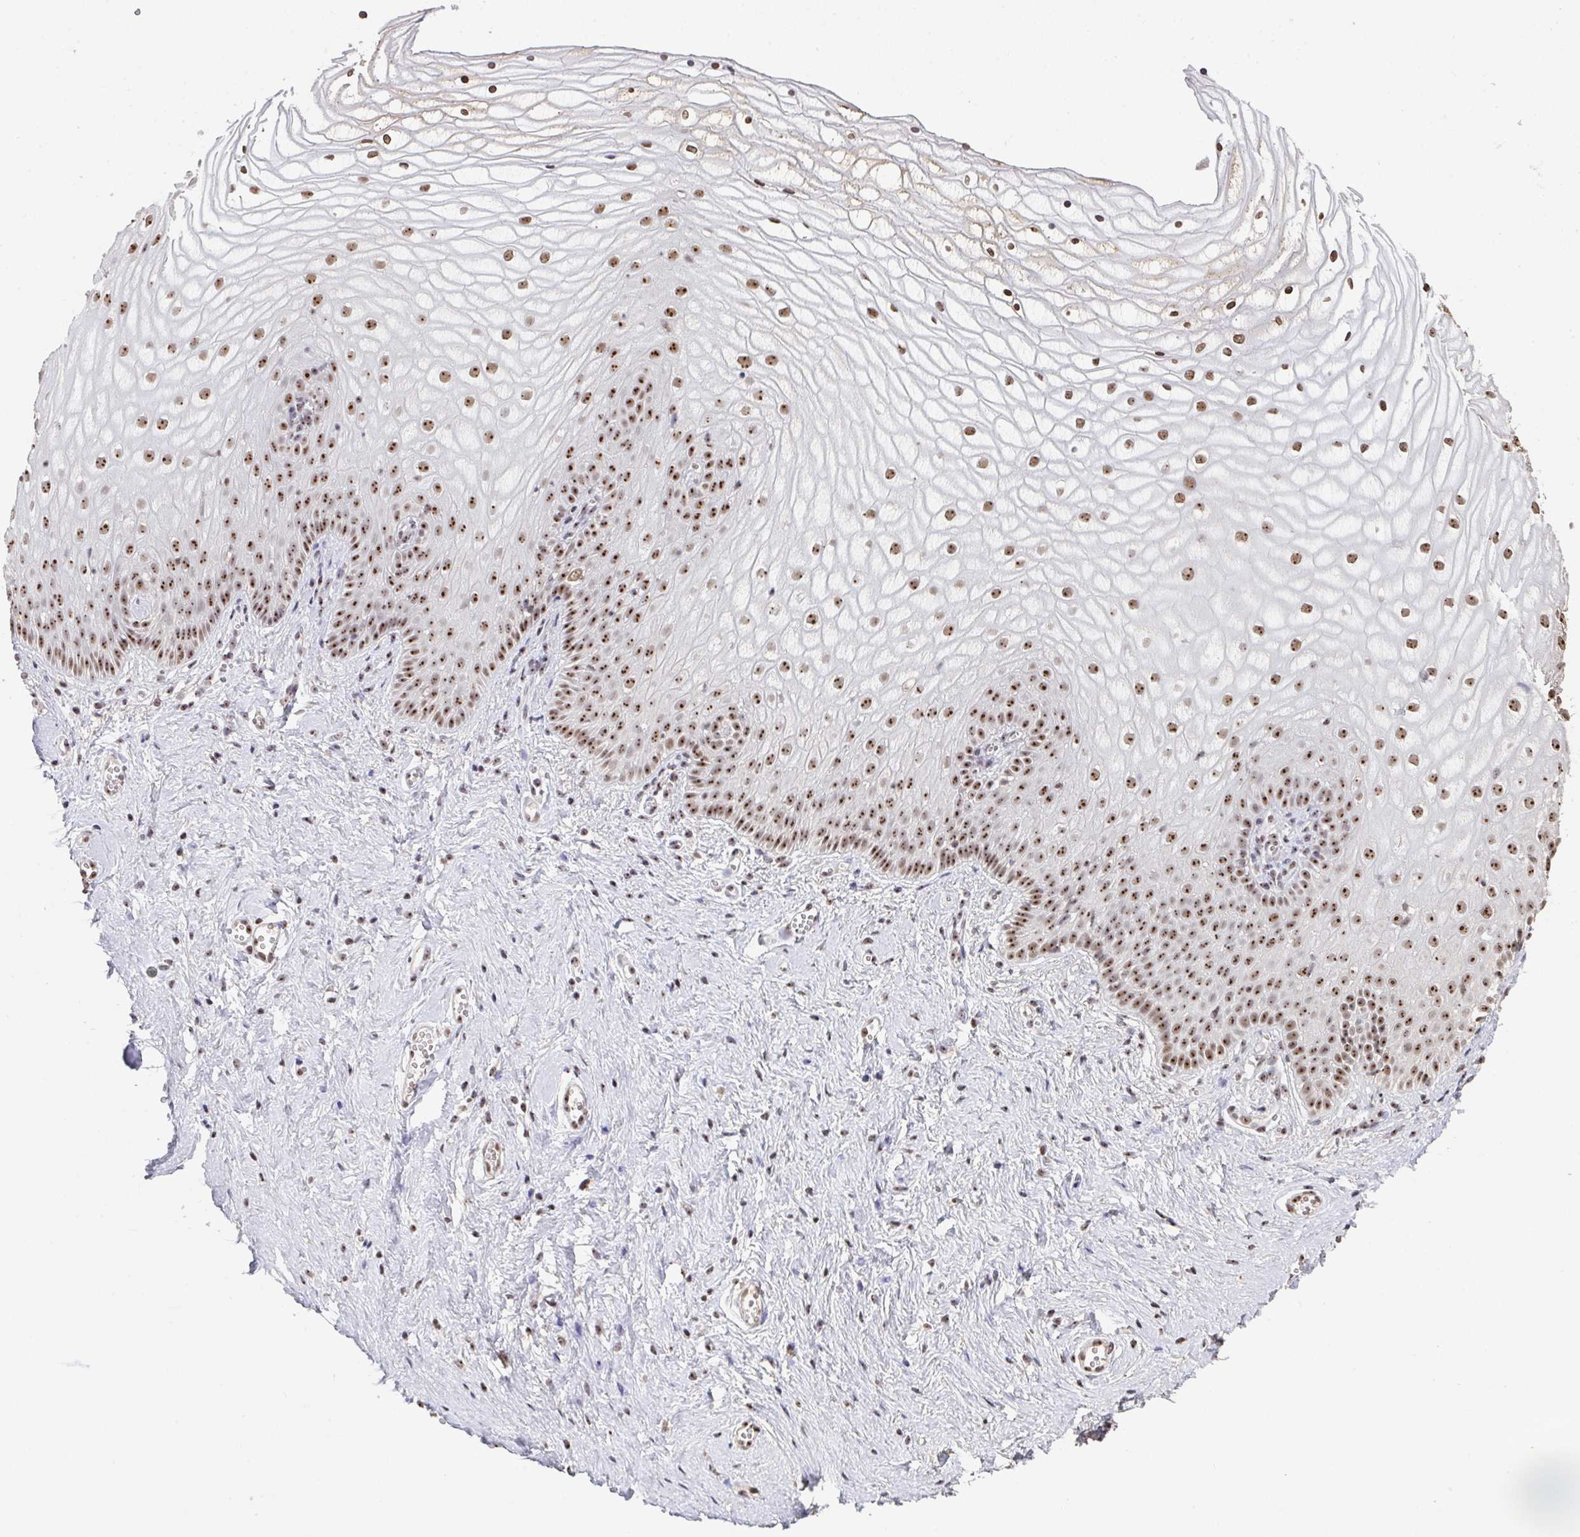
{"staining": {"intensity": "moderate", "quantity": ">75%", "location": "nuclear"}, "tissue": "vagina", "cell_type": "Squamous epithelial cells", "image_type": "normal", "snomed": [{"axis": "morphology", "description": "Normal tissue, NOS"}, {"axis": "topography", "description": "Vagina"}], "caption": "This histopathology image exhibits immunohistochemistry staining of benign human vagina, with medium moderate nuclear positivity in approximately >75% of squamous epithelial cells.", "gene": "DKC1", "patient": {"sex": "female", "age": 56}}